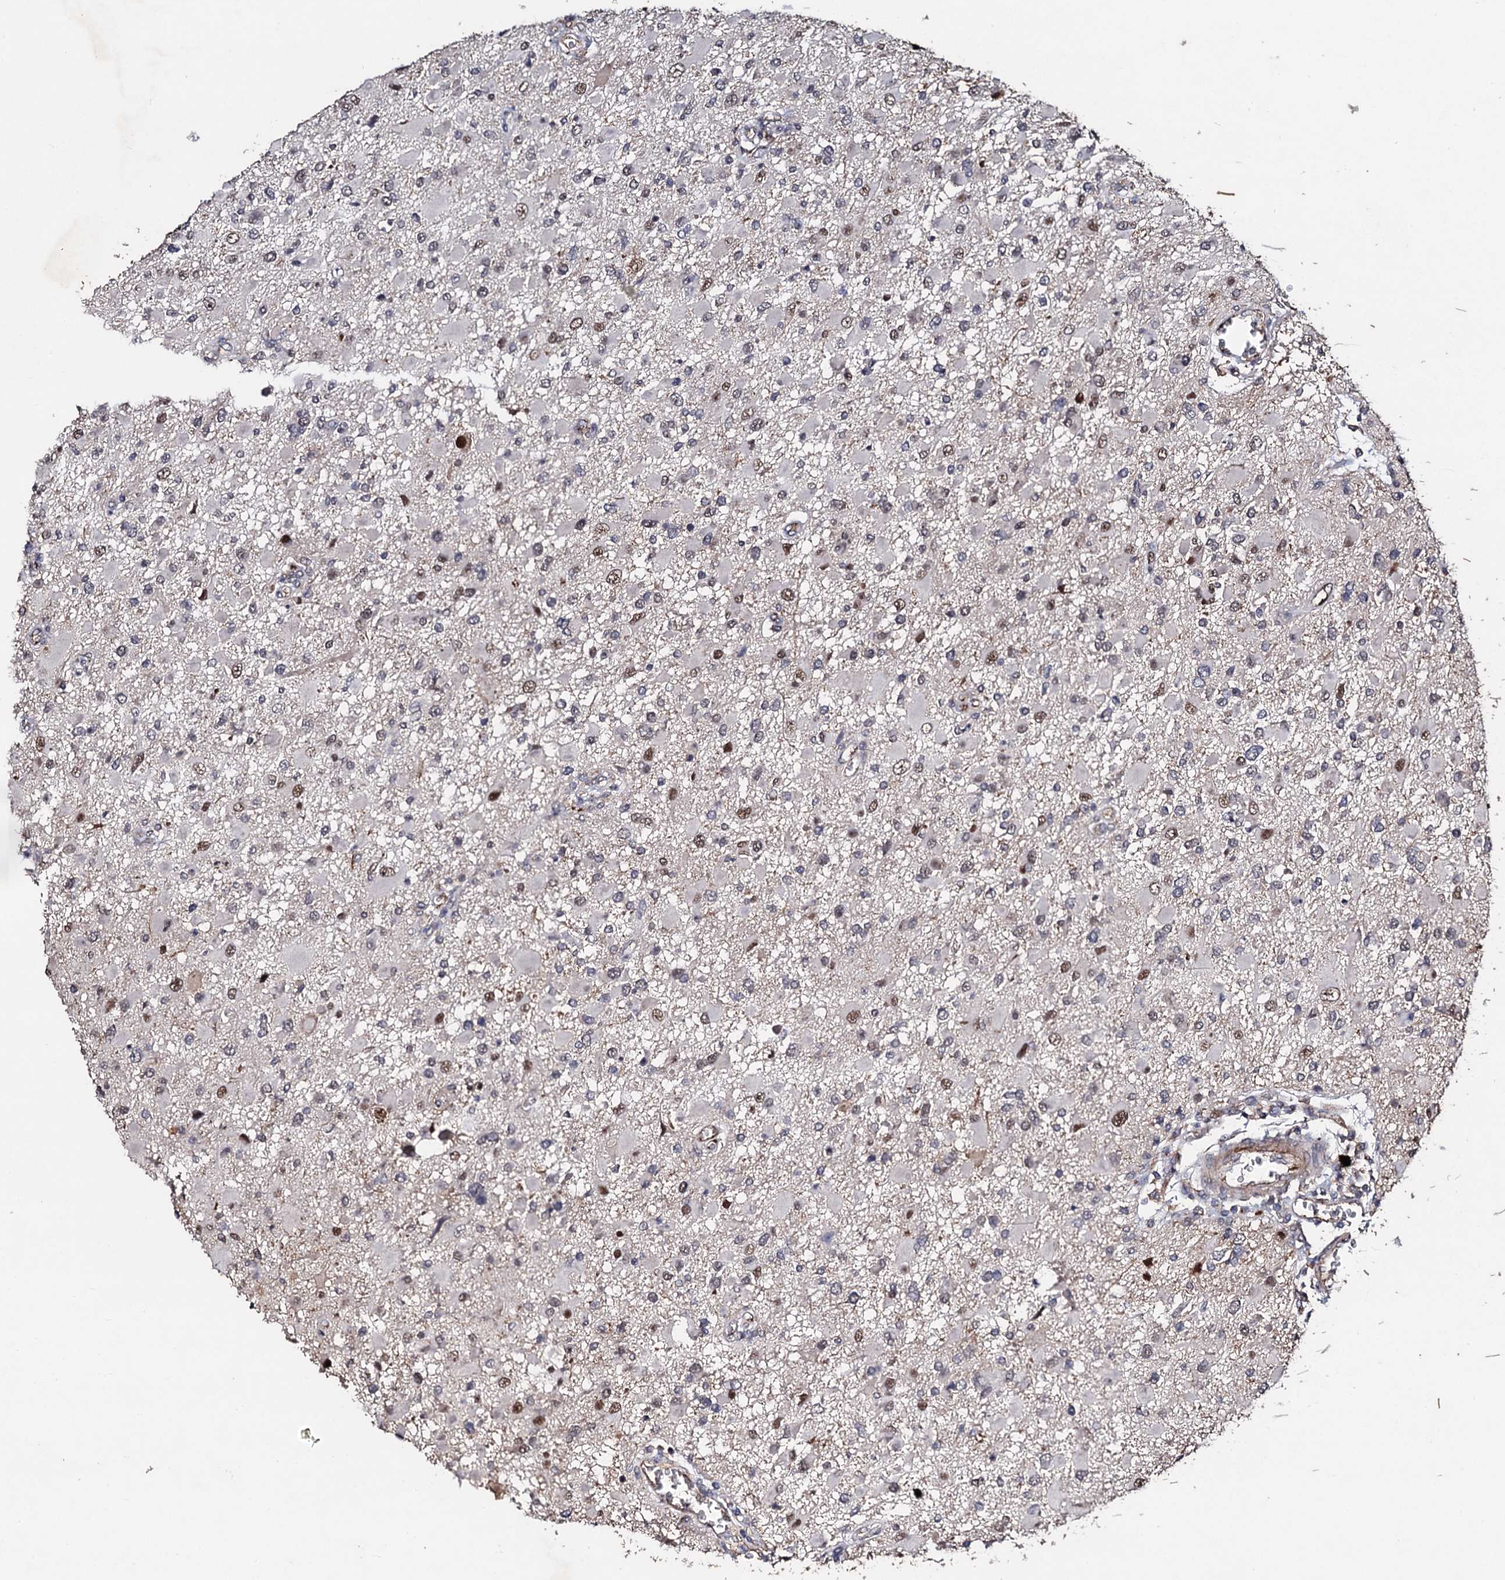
{"staining": {"intensity": "moderate", "quantity": "25%-75%", "location": "nuclear"}, "tissue": "glioma", "cell_type": "Tumor cells", "image_type": "cancer", "snomed": [{"axis": "morphology", "description": "Glioma, malignant, High grade"}, {"axis": "topography", "description": "Brain"}], "caption": "A micrograph of human malignant high-grade glioma stained for a protein demonstrates moderate nuclear brown staining in tumor cells.", "gene": "PPTC7", "patient": {"sex": "male", "age": 53}}